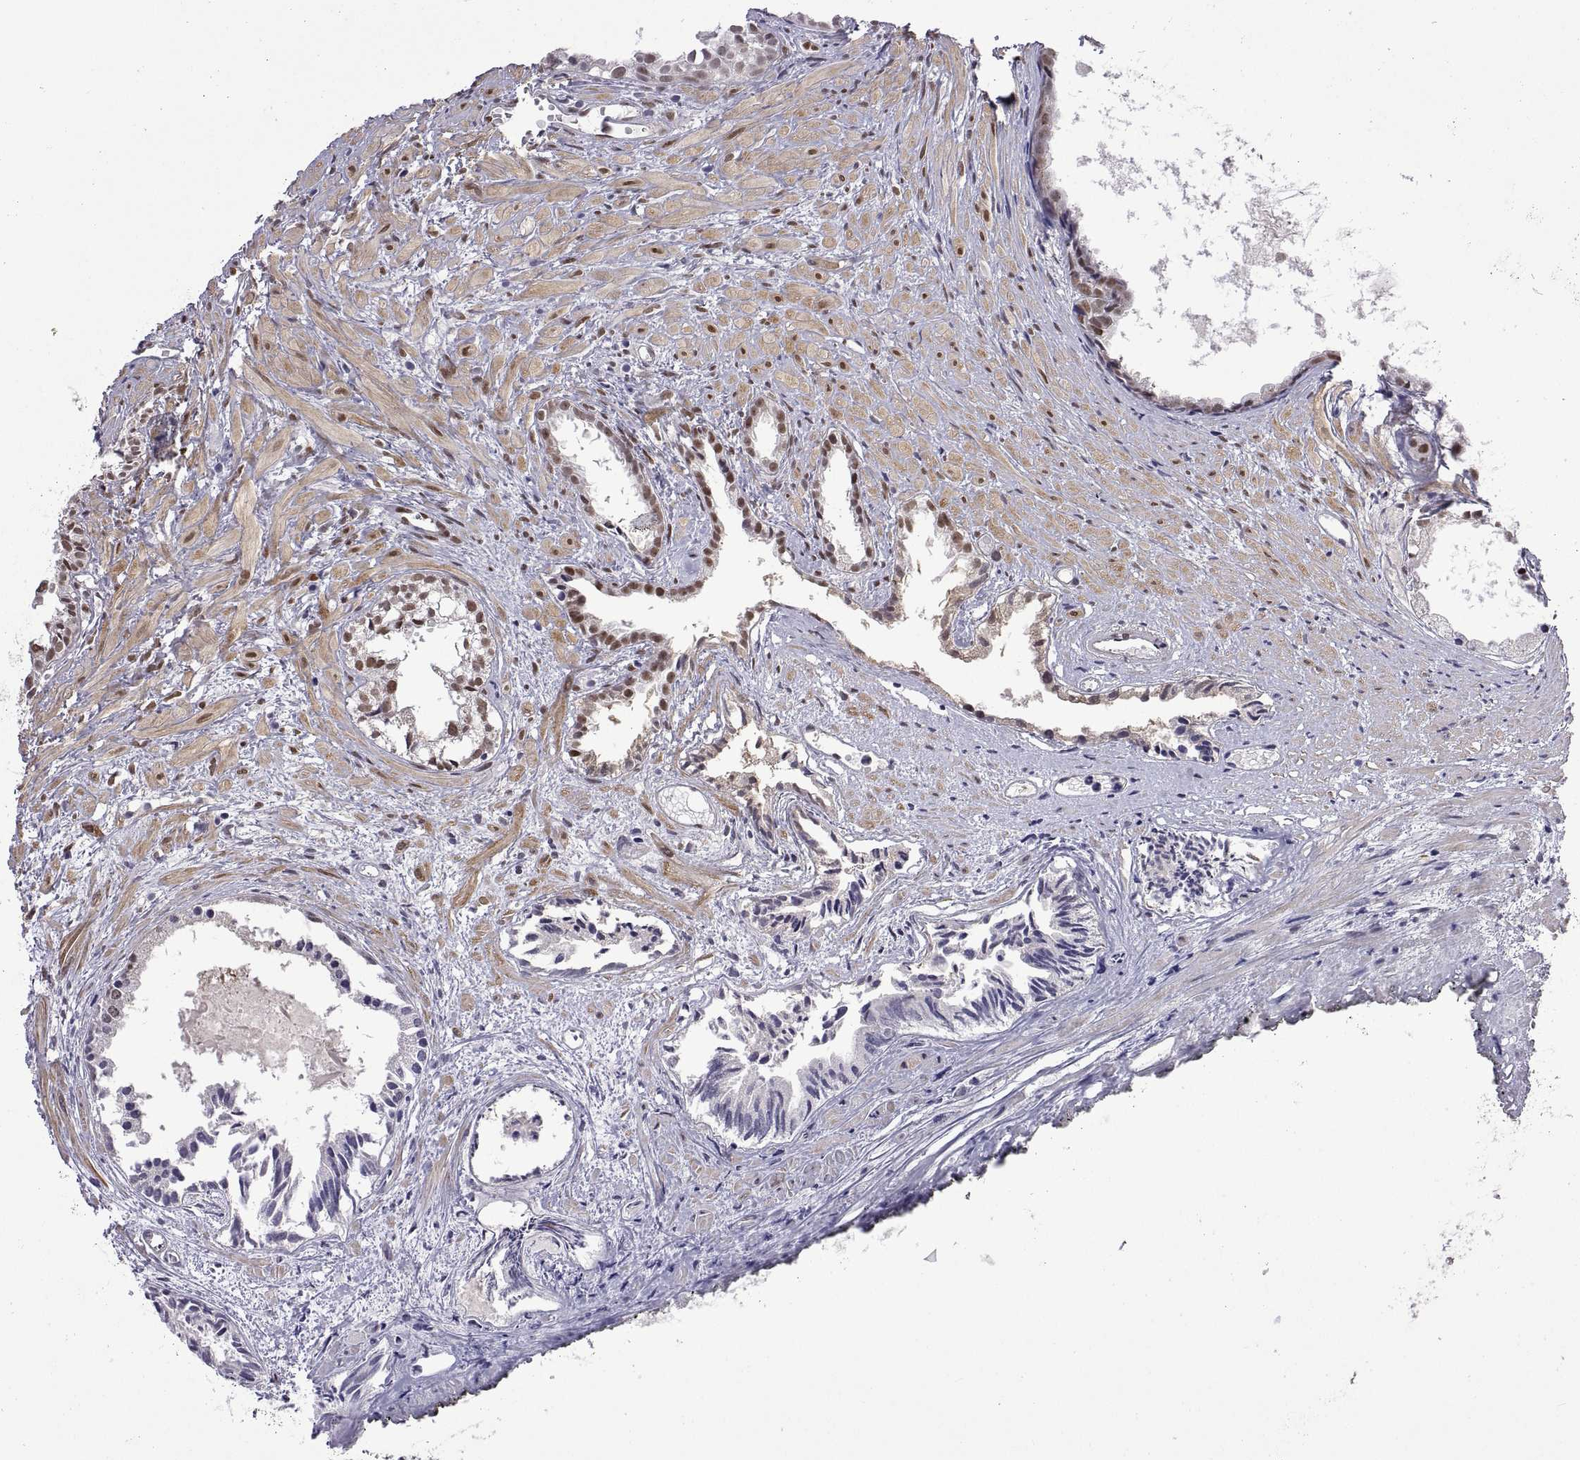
{"staining": {"intensity": "moderate", "quantity": "25%-75%", "location": "nuclear"}, "tissue": "prostate cancer", "cell_type": "Tumor cells", "image_type": "cancer", "snomed": [{"axis": "morphology", "description": "Adenocarcinoma, High grade"}, {"axis": "topography", "description": "Prostate"}], "caption": "Immunohistochemistry (IHC) histopathology image of neoplastic tissue: human prostate high-grade adenocarcinoma stained using immunohistochemistry (IHC) exhibits medium levels of moderate protein expression localized specifically in the nuclear of tumor cells, appearing as a nuclear brown color.", "gene": "NR4A1", "patient": {"sex": "male", "age": 79}}